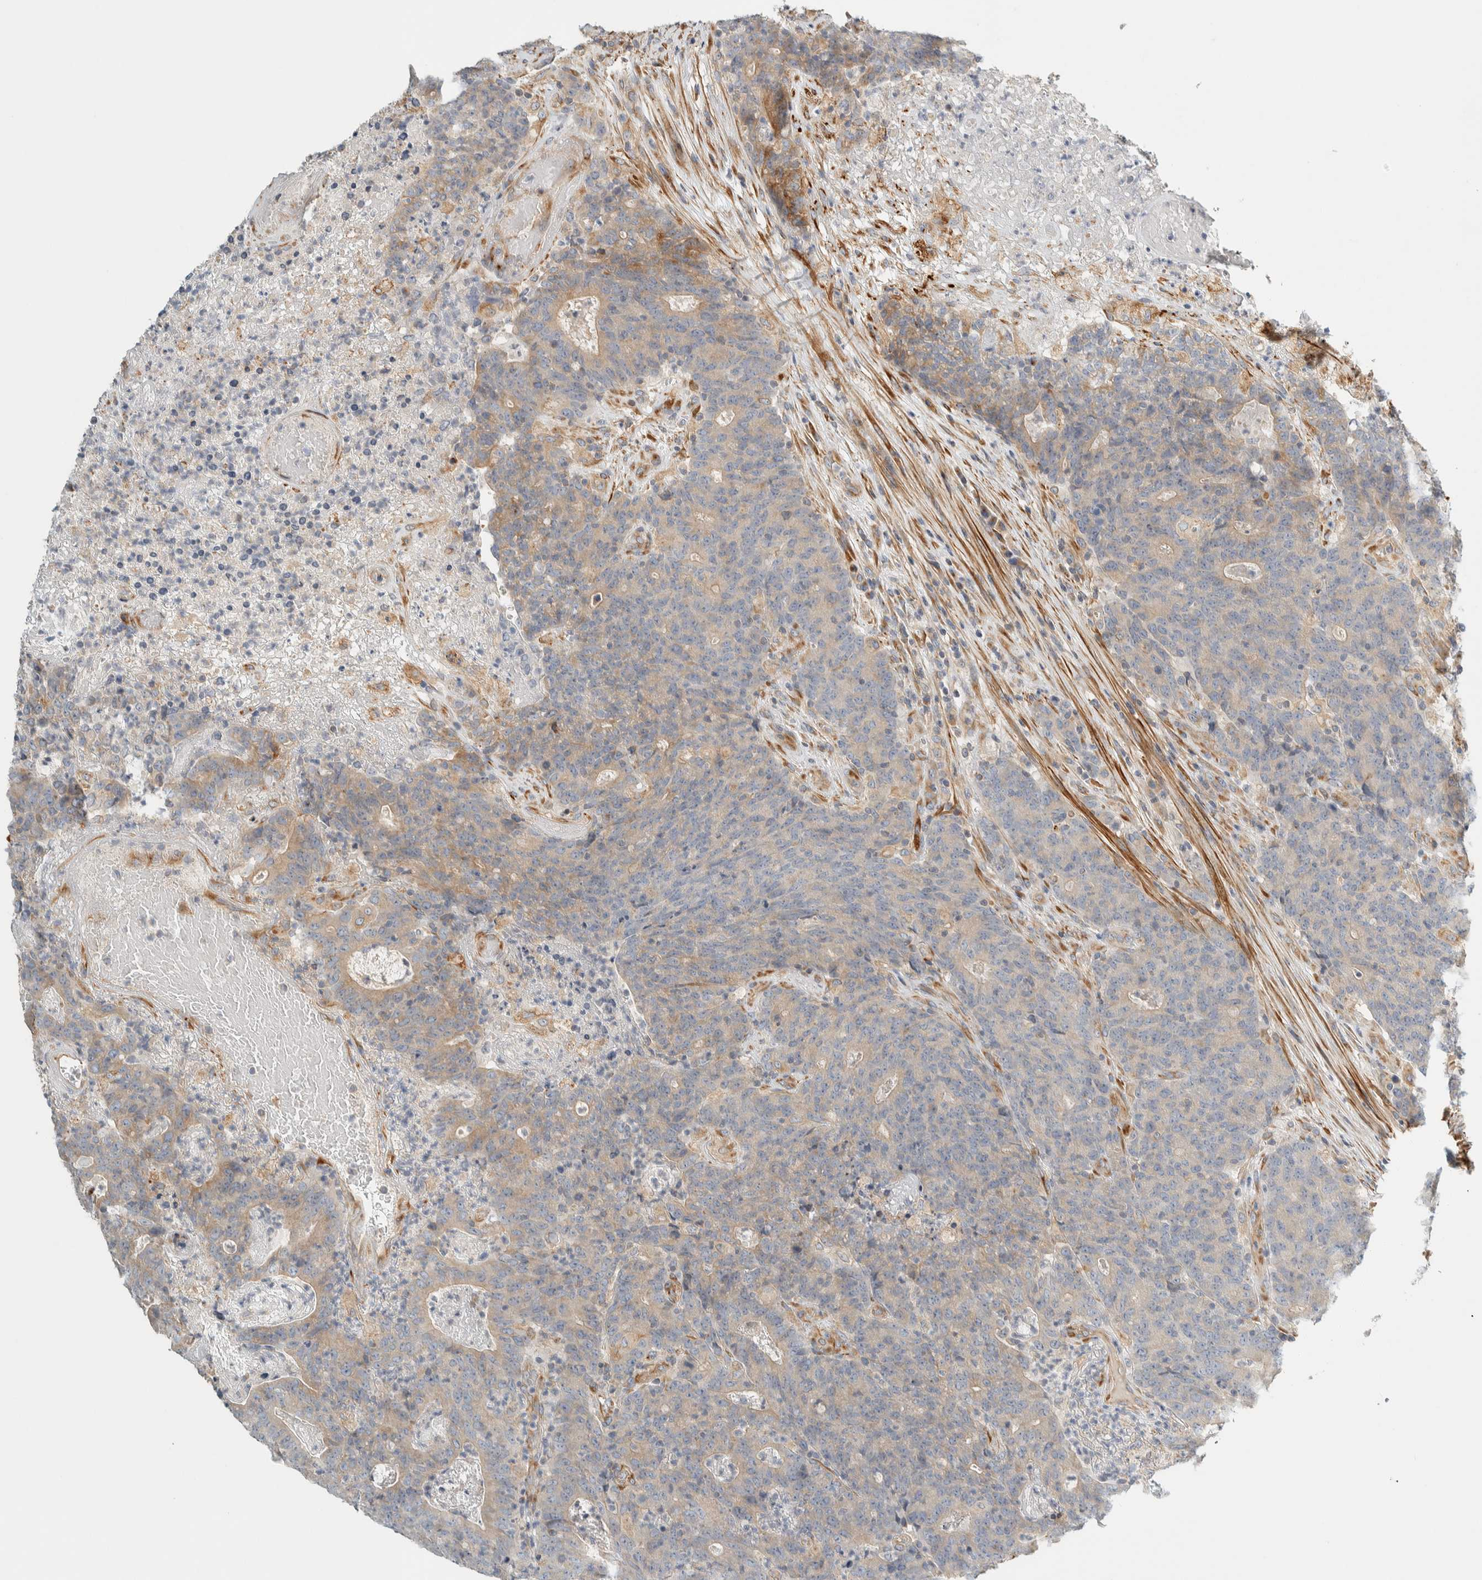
{"staining": {"intensity": "weak", "quantity": "25%-75%", "location": "cytoplasmic/membranous"}, "tissue": "colorectal cancer", "cell_type": "Tumor cells", "image_type": "cancer", "snomed": [{"axis": "morphology", "description": "Normal tissue, NOS"}, {"axis": "morphology", "description": "Adenocarcinoma, NOS"}, {"axis": "topography", "description": "Colon"}], "caption": "Immunohistochemical staining of colorectal cancer (adenocarcinoma) reveals low levels of weak cytoplasmic/membranous protein expression in approximately 25%-75% of tumor cells. Using DAB (brown) and hematoxylin (blue) stains, captured at high magnification using brightfield microscopy.", "gene": "CDR2", "patient": {"sex": "female", "age": 75}}